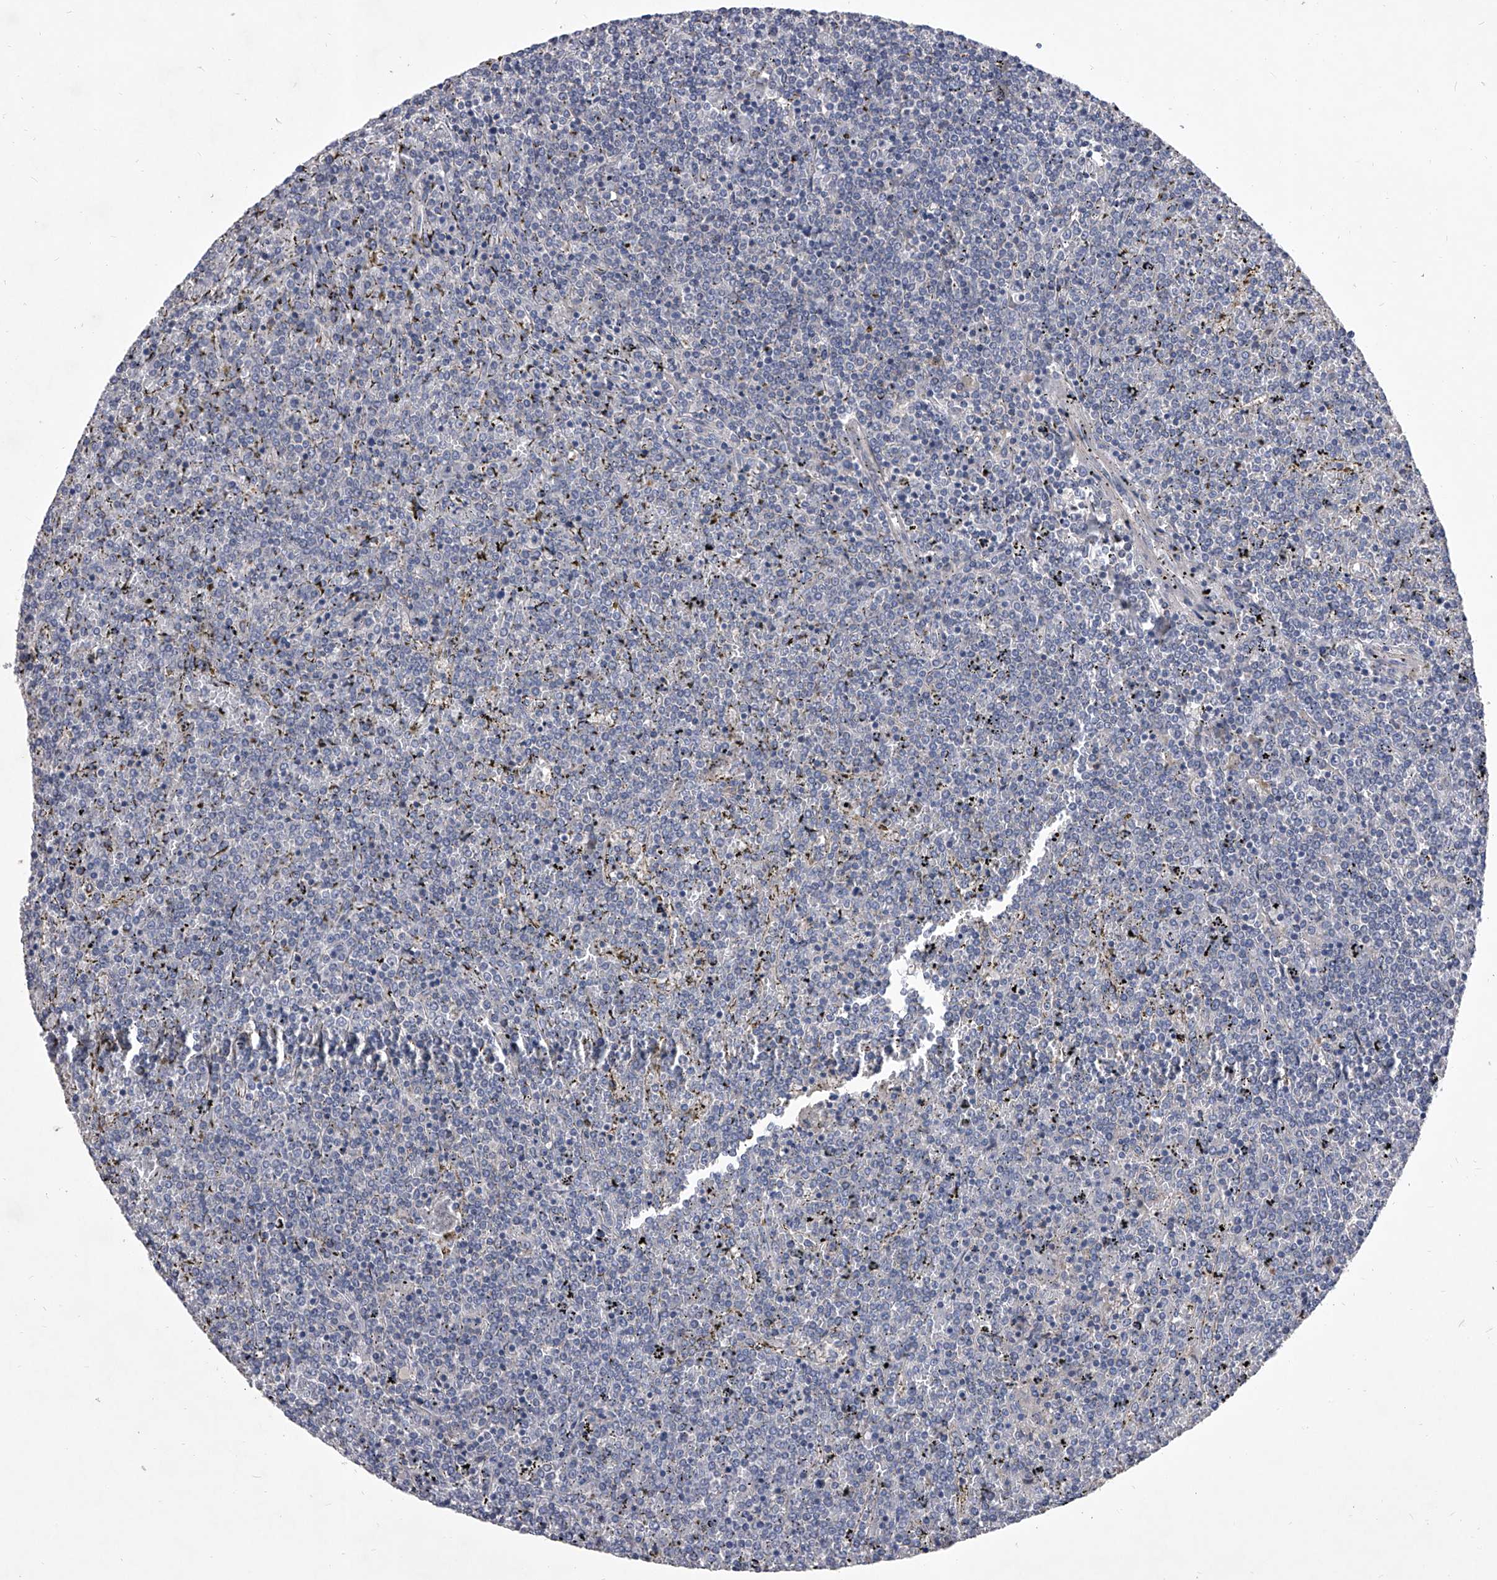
{"staining": {"intensity": "negative", "quantity": "none", "location": "none"}, "tissue": "lymphoma", "cell_type": "Tumor cells", "image_type": "cancer", "snomed": [{"axis": "morphology", "description": "Malignant lymphoma, non-Hodgkin's type, Low grade"}, {"axis": "topography", "description": "Spleen"}], "caption": "IHC histopathology image of neoplastic tissue: malignant lymphoma, non-Hodgkin's type (low-grade) stained with DAB reveals no significant protein expression in tumor cells.", "gene": "C5", "patient": {"sex": "female", "age": 19}}